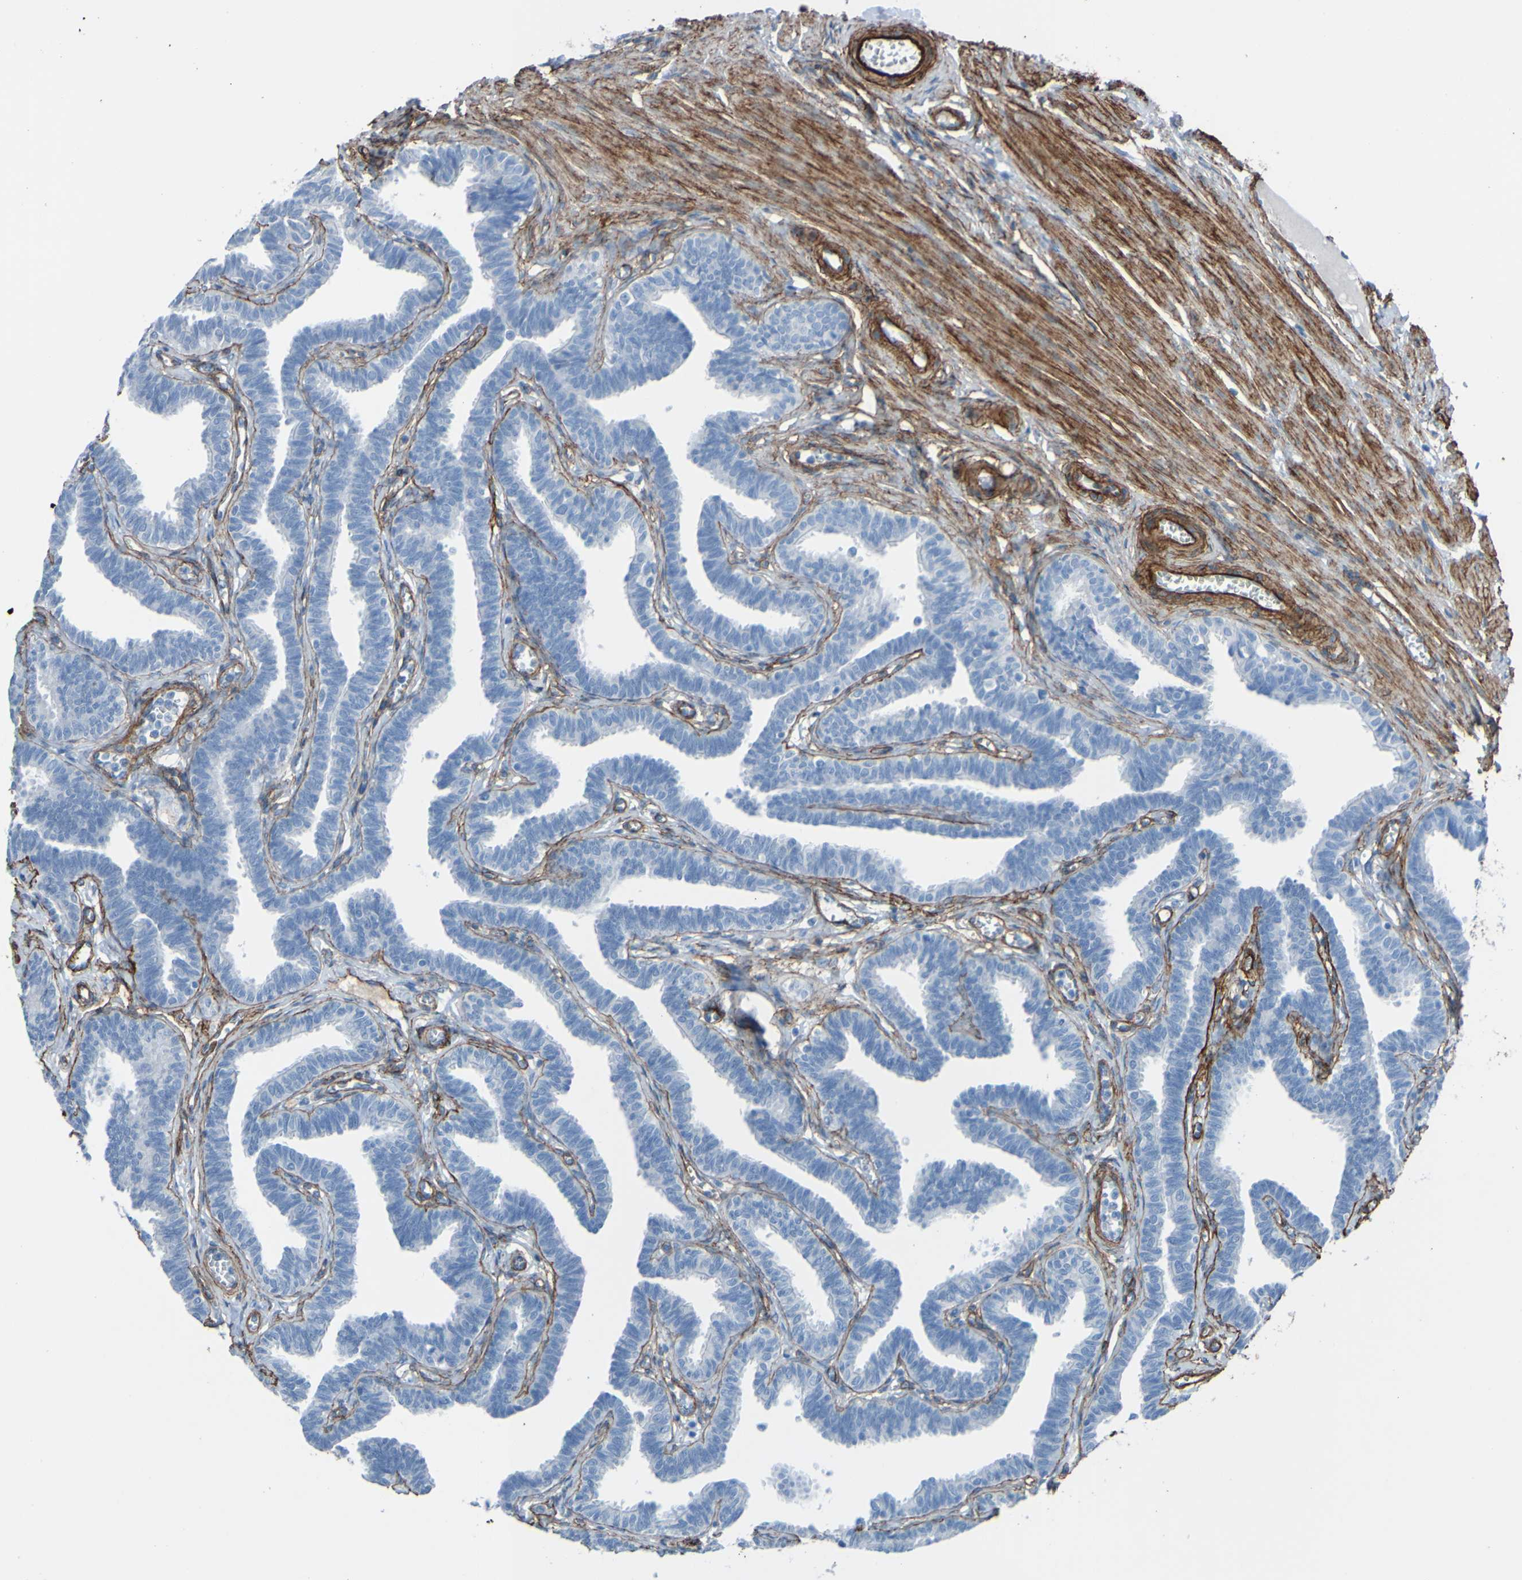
{"staining": {"intensity": "negative", "quantity": "none", "location": "none"}, "tissue": "fallopian tube", "cell_type": "Glandular cells", "image_type": "normal", "snomed": [{"axis": "morphology", "description": "Normal tissue, NOS"}, {"axis": "topography", "description": "Fallopian tube"}, {"axis": "topography", "description": "Ovary"}], "caption": "A high-resolution micrograph shows immunohistochemistry (IHC) staining of normal fallopian tube, which displays no significant staining in glandular cells. (DAB (3,3'-diaminobenzidine) immunohistochemistry with hematoxylin counter stain).", "gene": "COL4A2", "patient": {"sex": "female", "age": 23}}